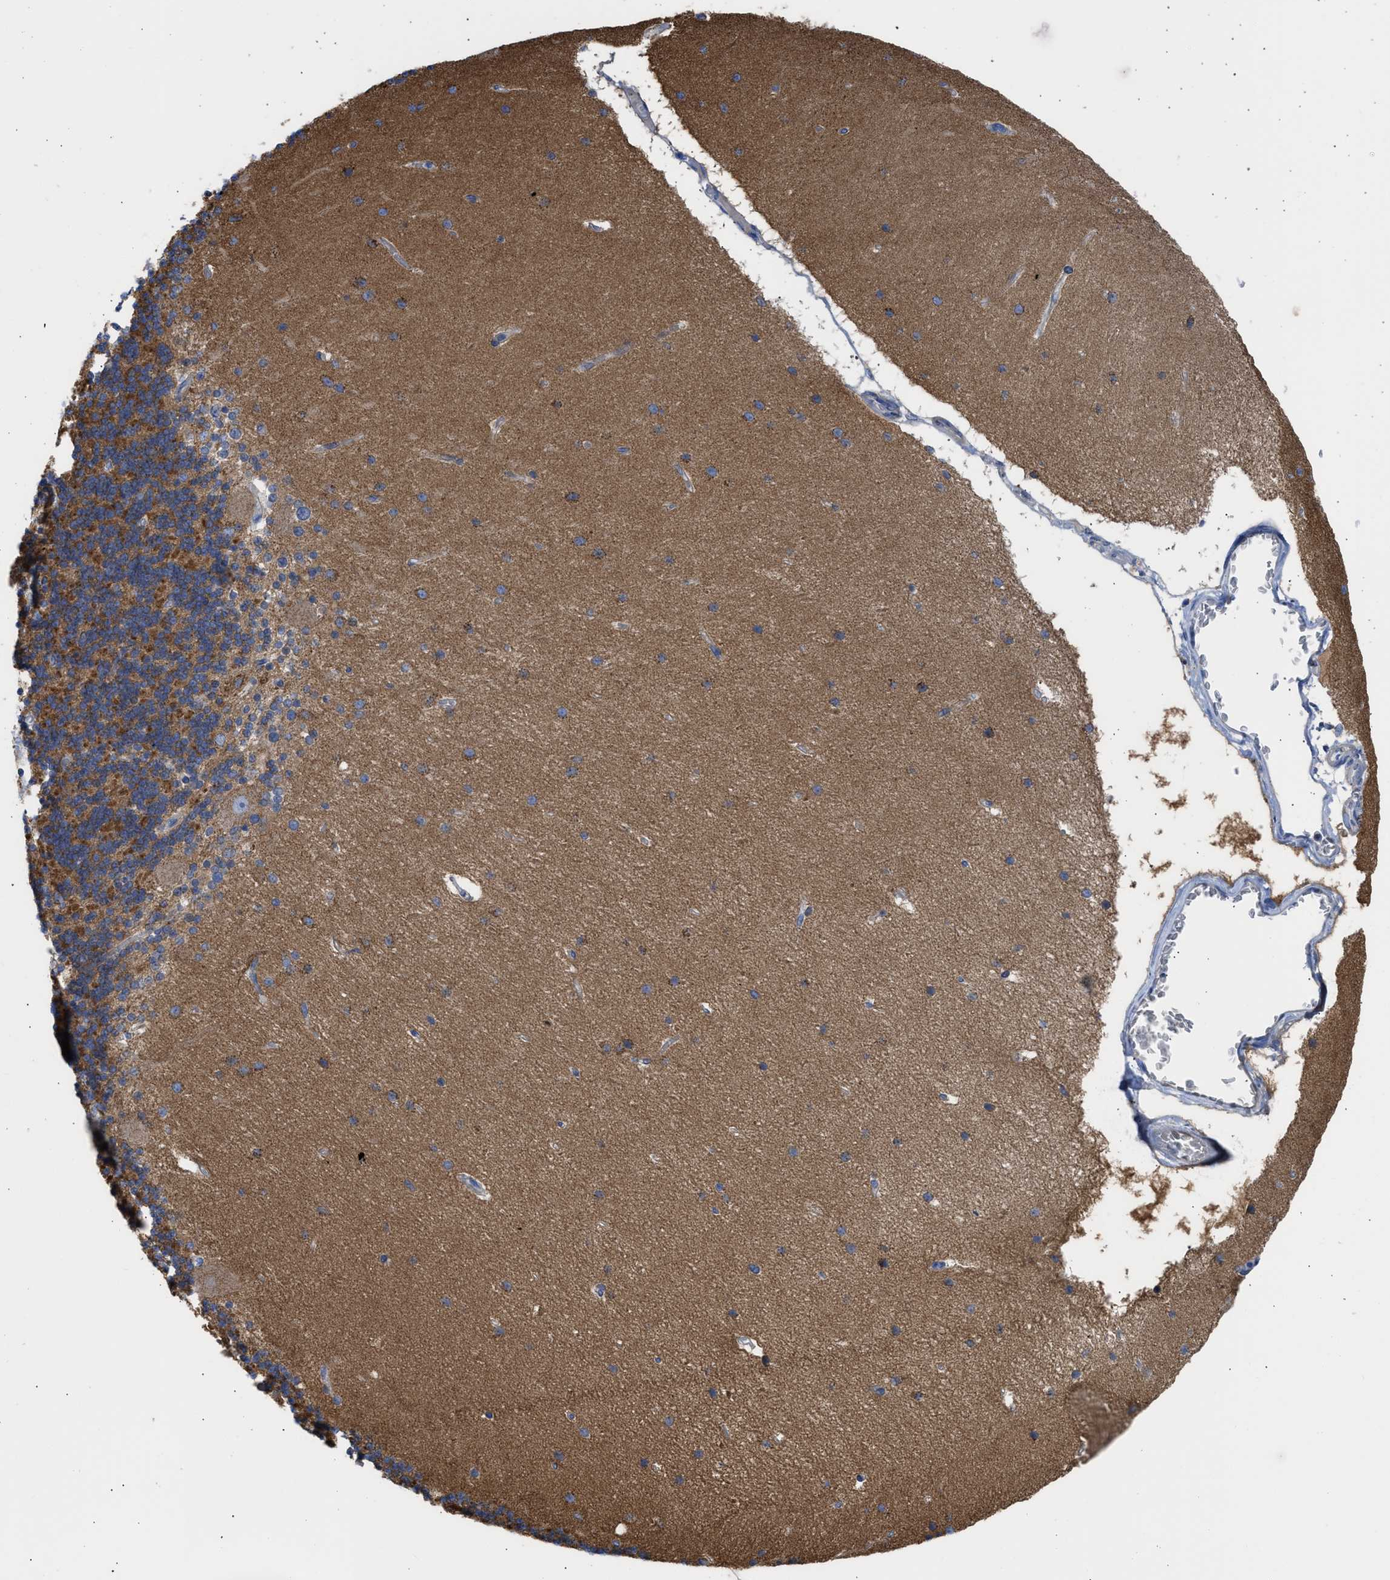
{"staining": {"intensity": "strong", "quantity": ">75%", "location": "cytoplasmic/membranous"}, "tissue": "cerebellum", "cell_type": "Cells in granular layer", "image_type": "normal", "snomed": [{"axis": "morphology", "description": "Normal tissue, NOS"}, {"axis": "topography", "description": "Cerebellum"}], "caption": "IHC photomicrograph of benign human cerebellum stained for a protein (brown), which reveals high levels of strong cytoplasmic/membranous expression in approximately >75% of cells in granular layer.", "gene": "BTG3", "patient": {"sex": "female", "age": 54}}